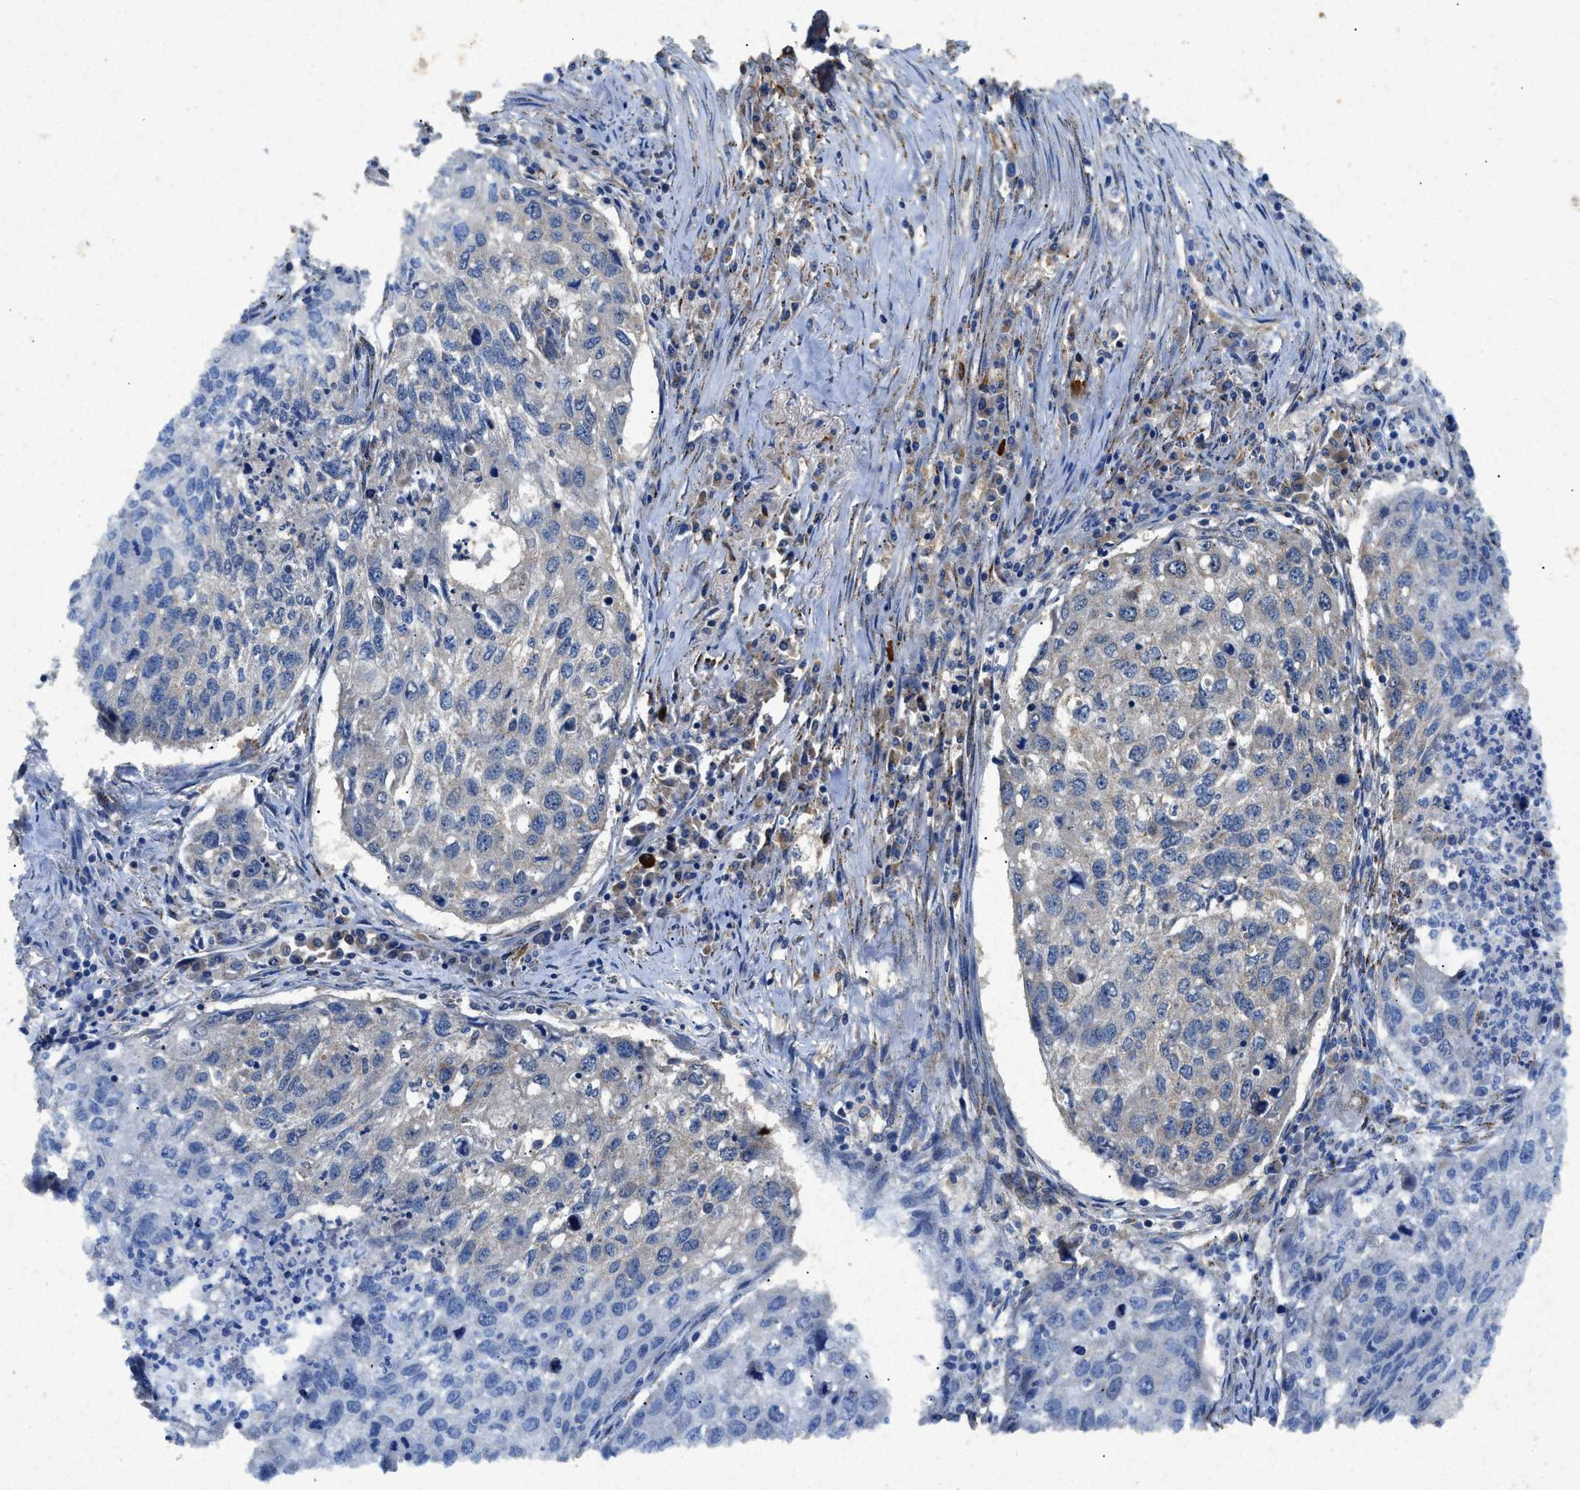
{"staining": {"intensity": "weak", "quantity": "<25%", "location": "cytoplasmic/membranous"}, "tissue": "lung cancer", "cell_type": "Tumor cells", "image_type": "cancer", "snomed": [{"axis": "morphology", "description": "Squamous cell carcinoma, NOS"}, {"axis": "topography", "description": "Lung"}], "caption": "Tumor cells are negative for protein expression in human lung cancer (squamous cell carcinoma). (Brightfield microscopy of DAB (3,3'-diaminobenzidine) immunohistochemistry at high magnification).", "gene": "CDK15", "patient": {"sex": "female", "age": 63}}